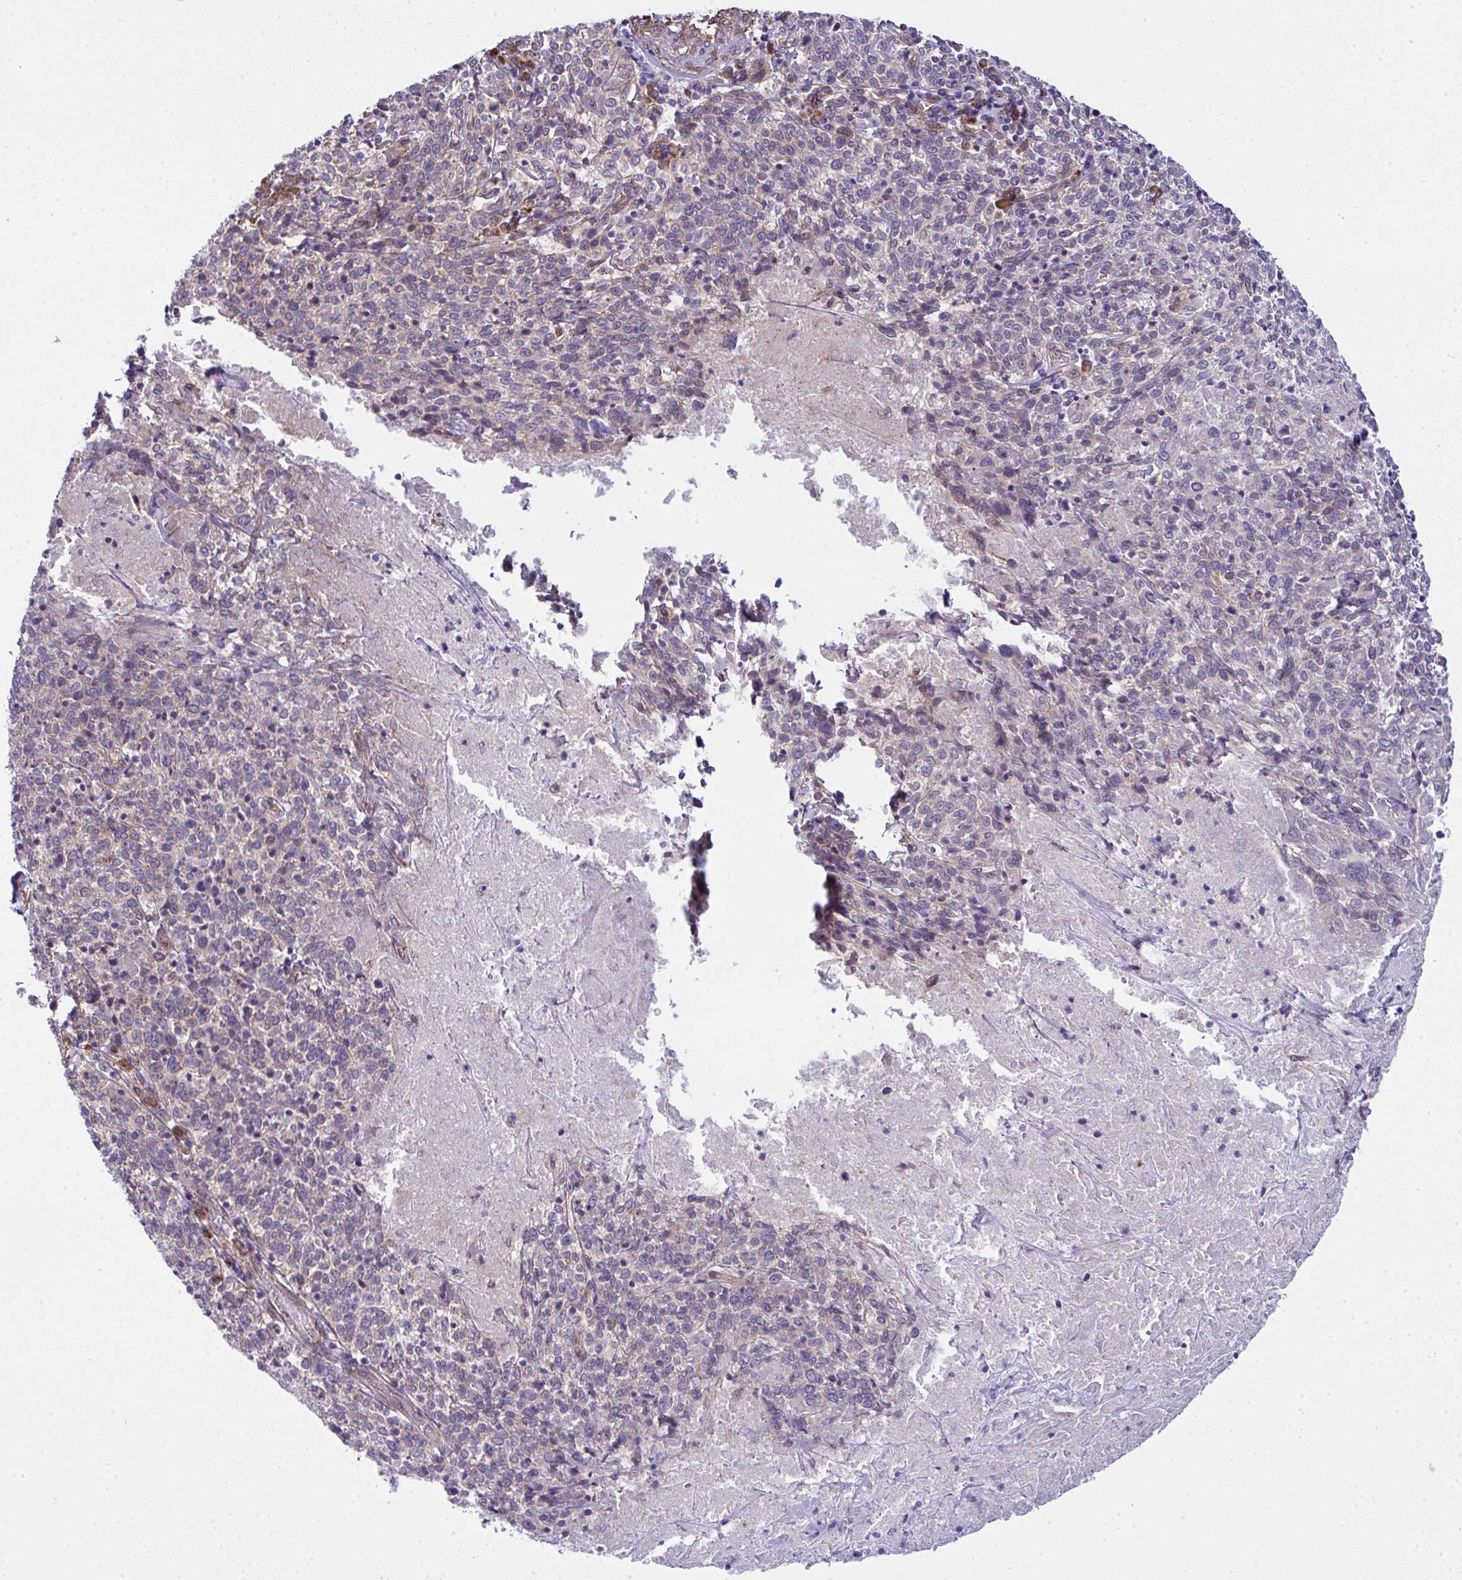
{"staining": {"intensity": "negative", "quantity": "none", "location": "none"}, "tissue": "cervical cancer", "cell_type": "Tumor cells", "image_type": "cancer", "snomed": [{"axis": "morphology", "description": "Squamous cell carcinoma, NOS"}, {"axis": "topography", "description": "Cervix"}], "caption": "The photomicrograph exhibits no significant expression in tumor cells of cervical cancer (squamous cell carcinoma). Nuclei are stained in blue.", "gene": "RSKR", "patient": {"sex": "female", "age": 46}}